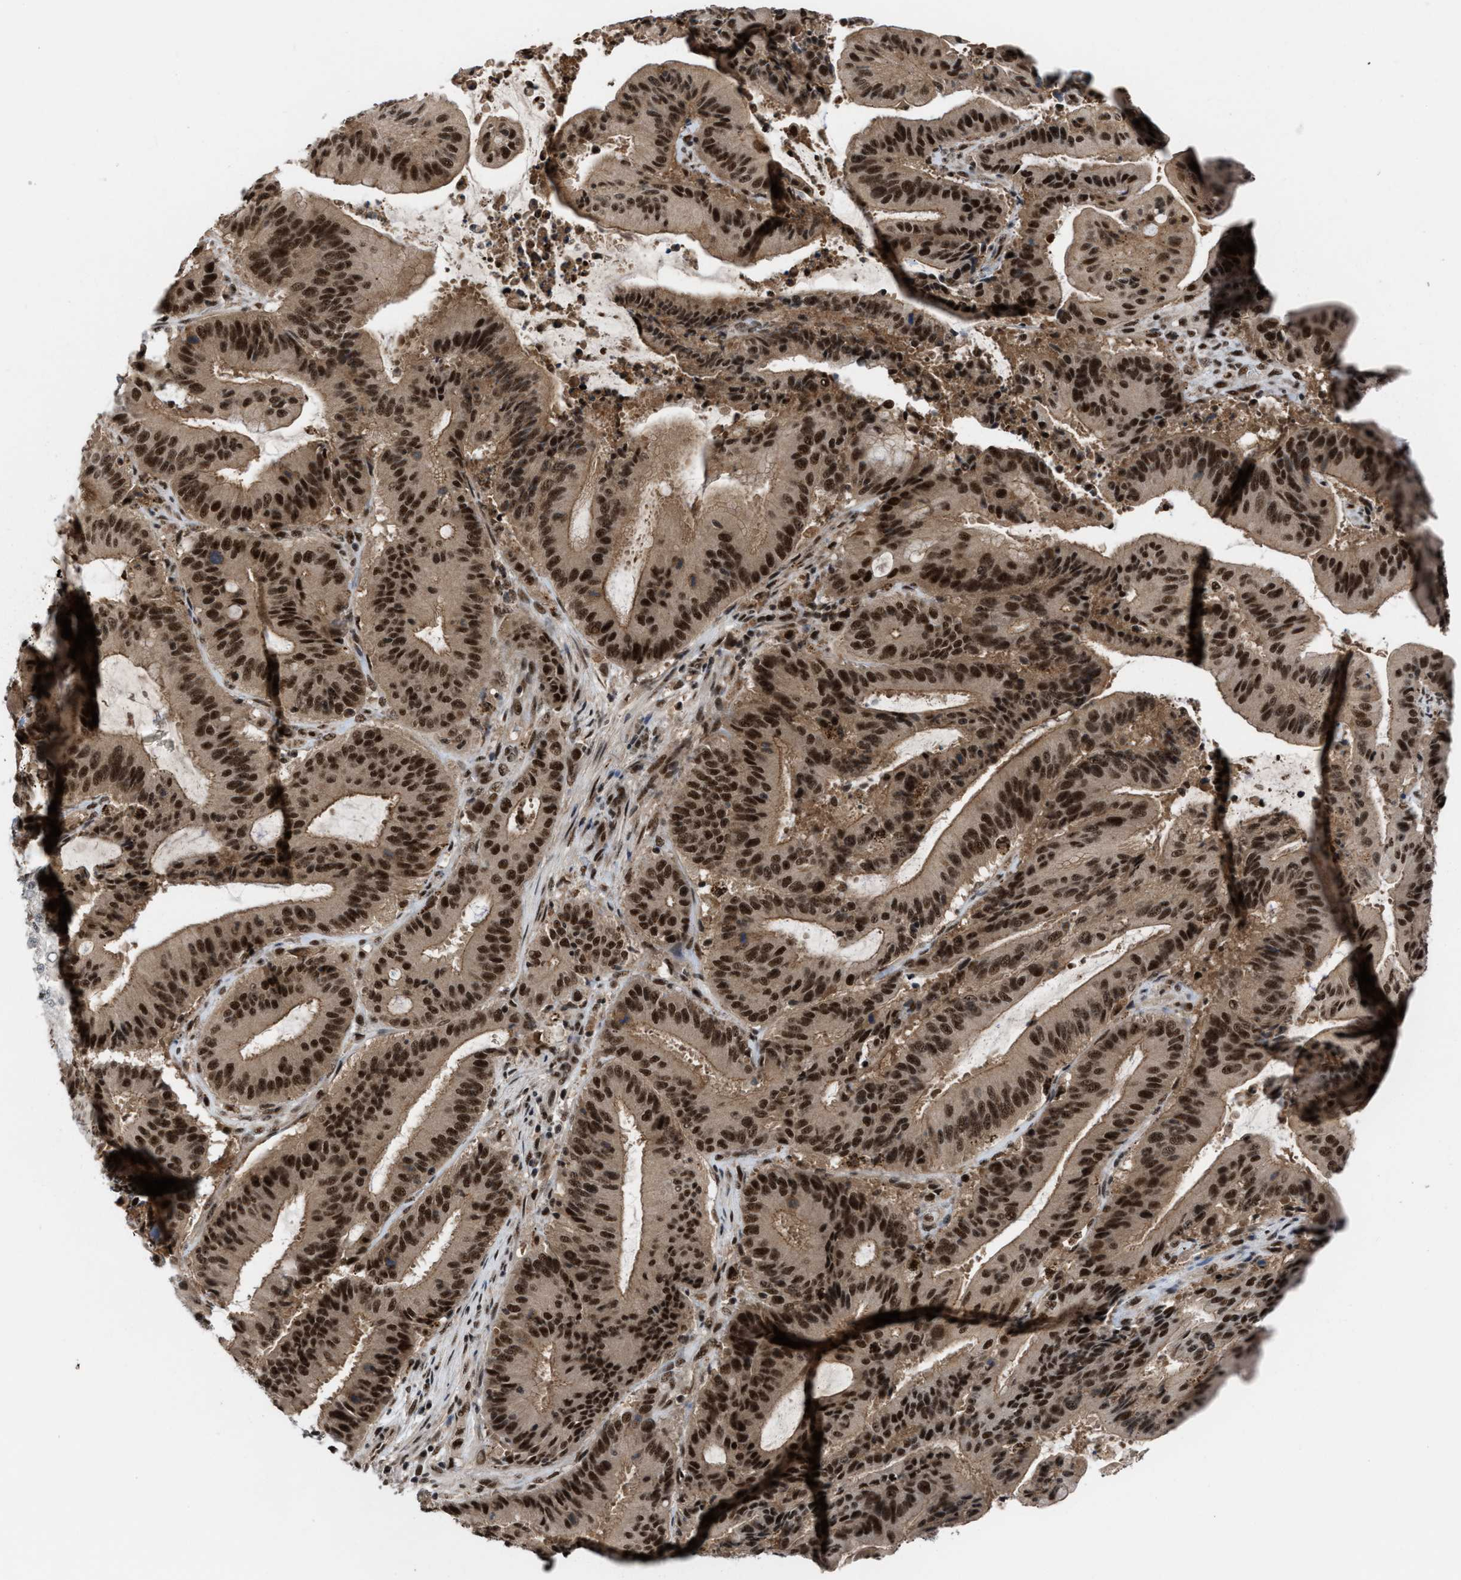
{"staining": {"intensity": "strong", "quantity": ">75%", "location": "cytoplasmic/membranous,nuclear"}, "tissue": "liver cancer", "cell_type": "Tumor cells", "image_type": "cancer", "snomed": [{"axis": "morphology", "description": "Normal tissue, NOS"}, {"axis": "morphology", "description": "Cholangiocarcinoma"}, {"axis": "topography", "description": "Liver"}, {"axis": "topography", "description": "Peripheral nerve tissue"}], "caption": "Immunohistochemical staining of human cholangiocarcinoma (liver) exhibits high levels of strong cytoplasmic/membranous and nuclear staining in about >75% of tumor cells. (brown staining indicates protein expression, while blue staining denotes nuclei).", "gene": "PRPF4", "patient": {"sex": "female", "age": 73}}